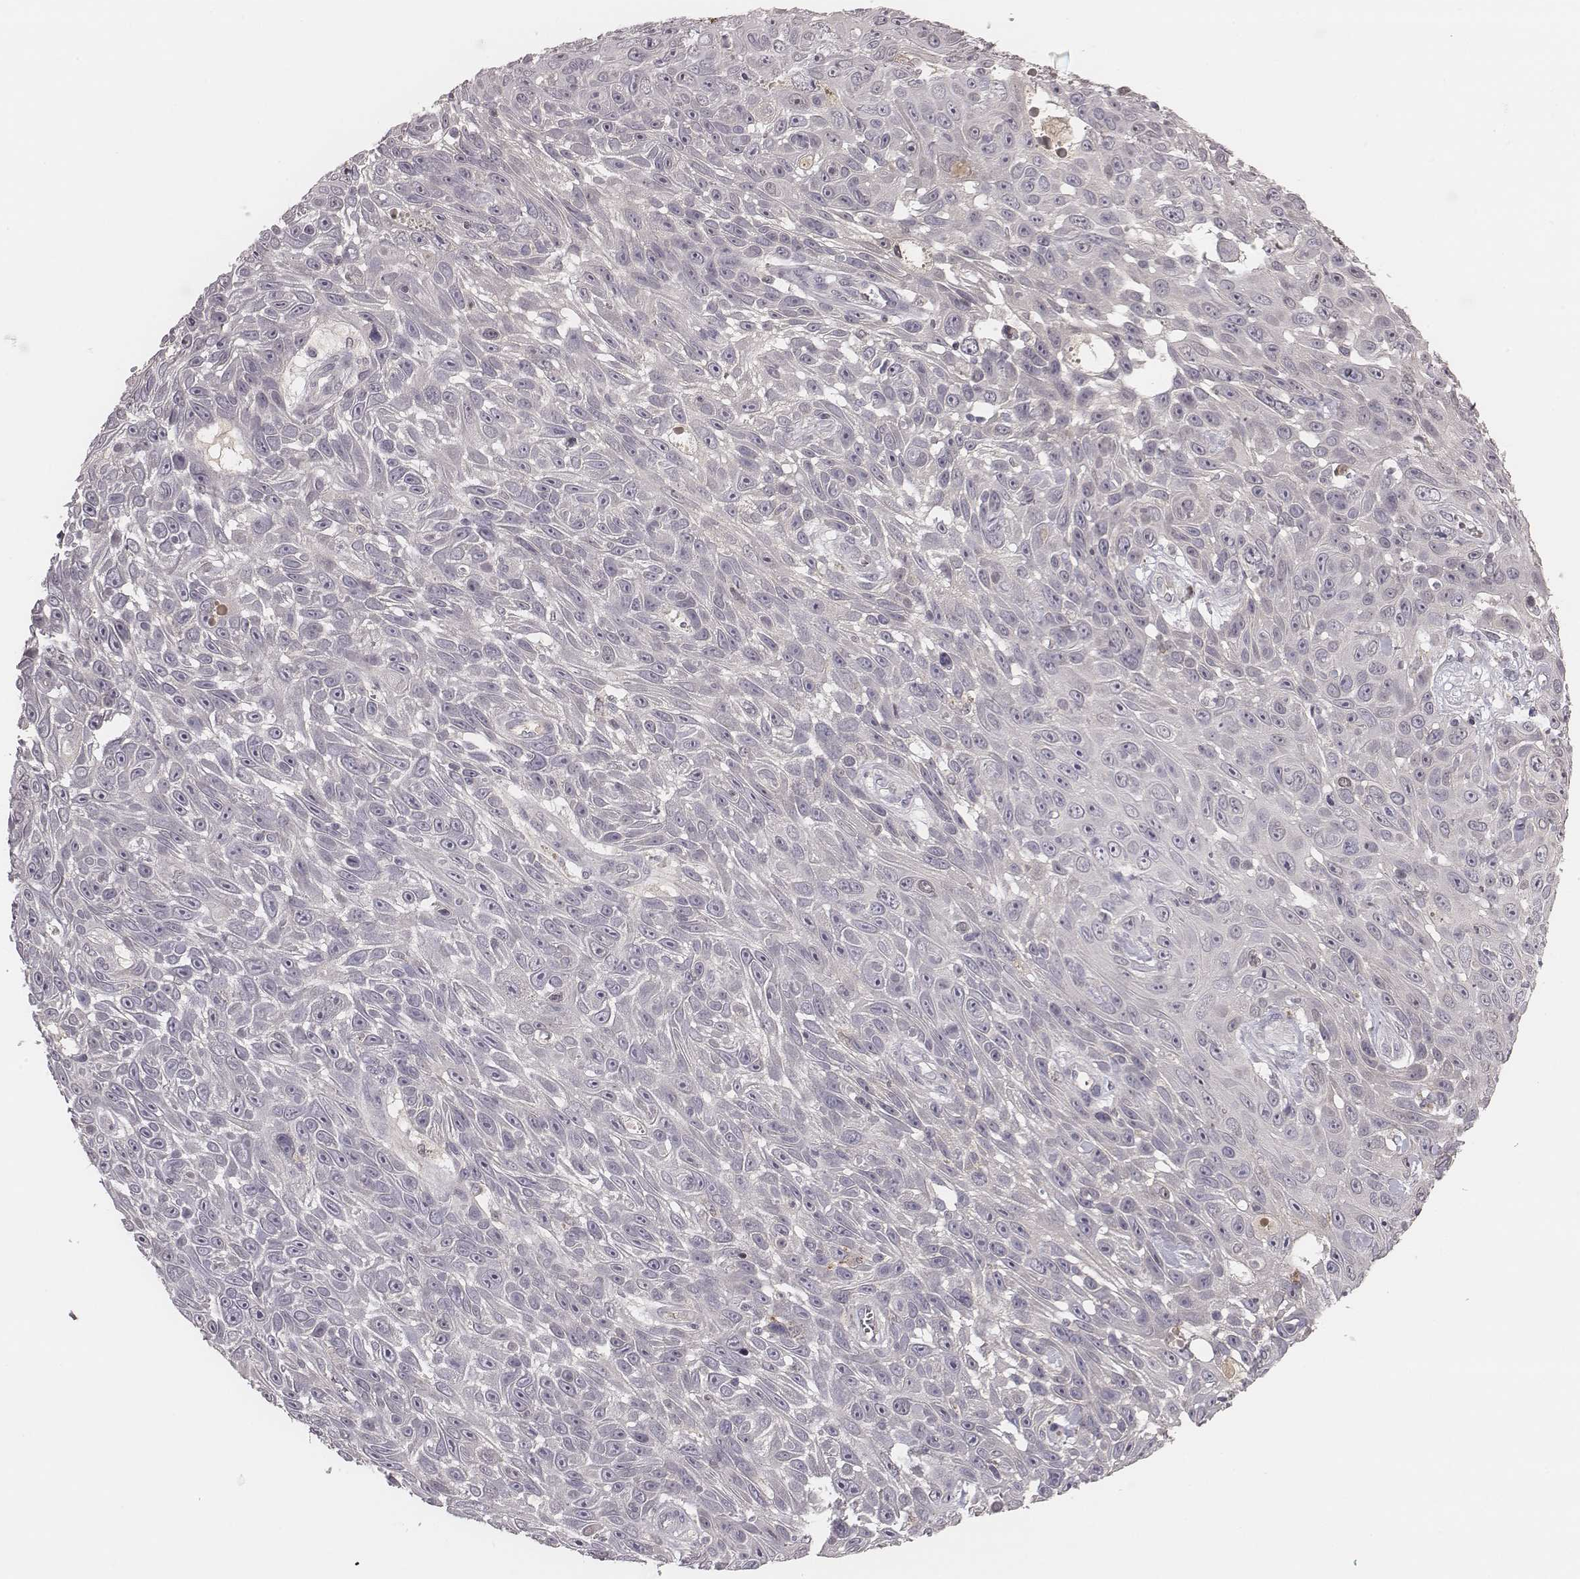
{"staining": {"intensity": "negative", "quantity": "none", "location": "none"}, "tissue": "skin cancer", "cell_type": "Tumor cells", "image_type": "cancer", "snomed": [{"axis": "morphology", "description": "Squamous cell carcinoma, NOS"}, {"axis": "topography", "description": "Skin"}], "caption": "This is a image of immunohistochemistry staining of skin cancer, which shows no expression in tumor cells. (Immunohistochemistry, brightfield microscopy, high magnification).", "gene": "TLX3", "patient": {"sex": "male", "age": 82}}